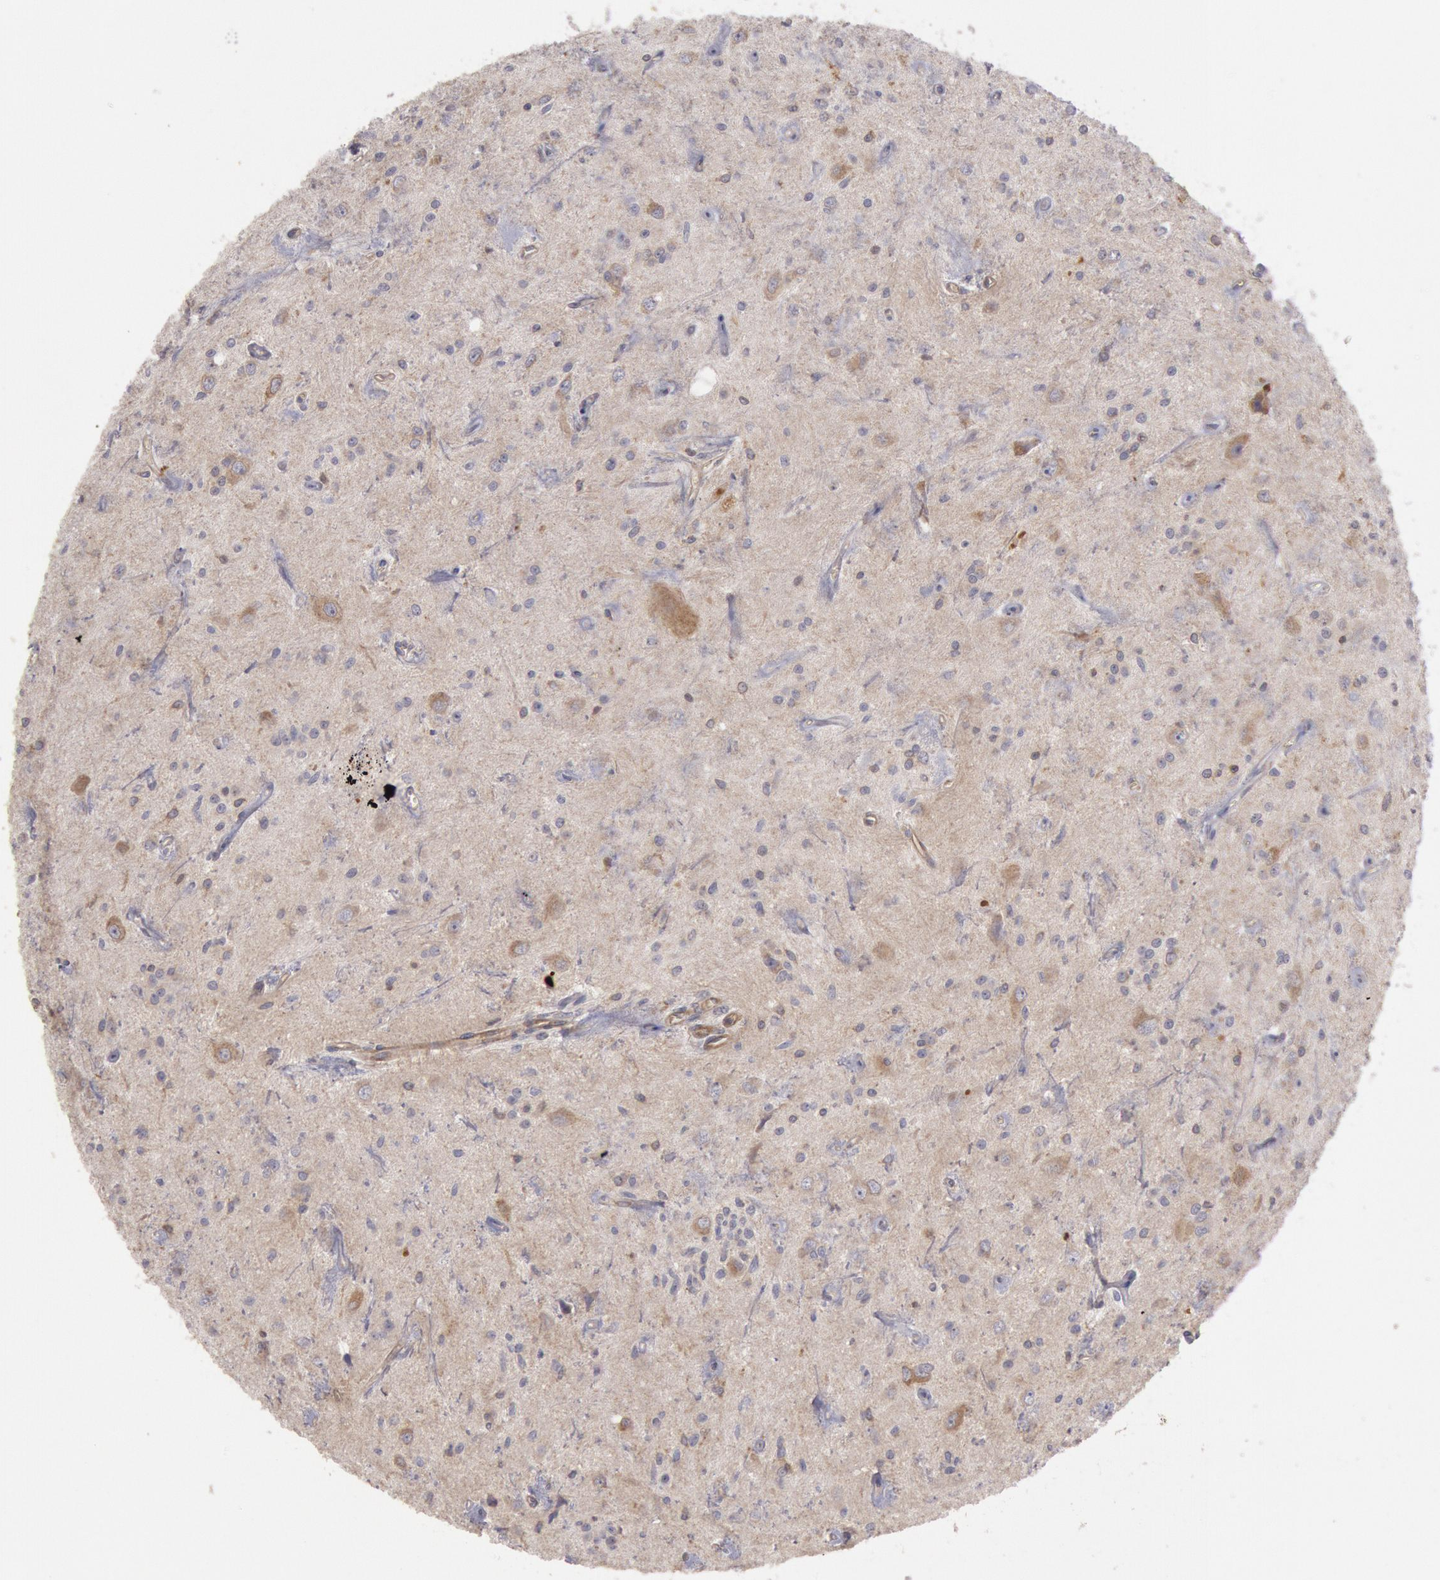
{"staining": {"intensity": "weak", "quantity": "<25%", "location": "cytoplasmic/membranous"}, "tissue": "glioma", "cell_type": "Tumor cells", "image_type": "cancer", "snomed": [{"axis": "morphology", "description": "Glioma, malignant, Low grade"}, {"axis": "topography", "description": "Brain"}], "caption": "Protein analysis of malignant glioma (low-grade) demonstrates no significant expression in tumor cells.", "gene": "PIK3R1", "patient": {"sex": "female", "age": 15}}